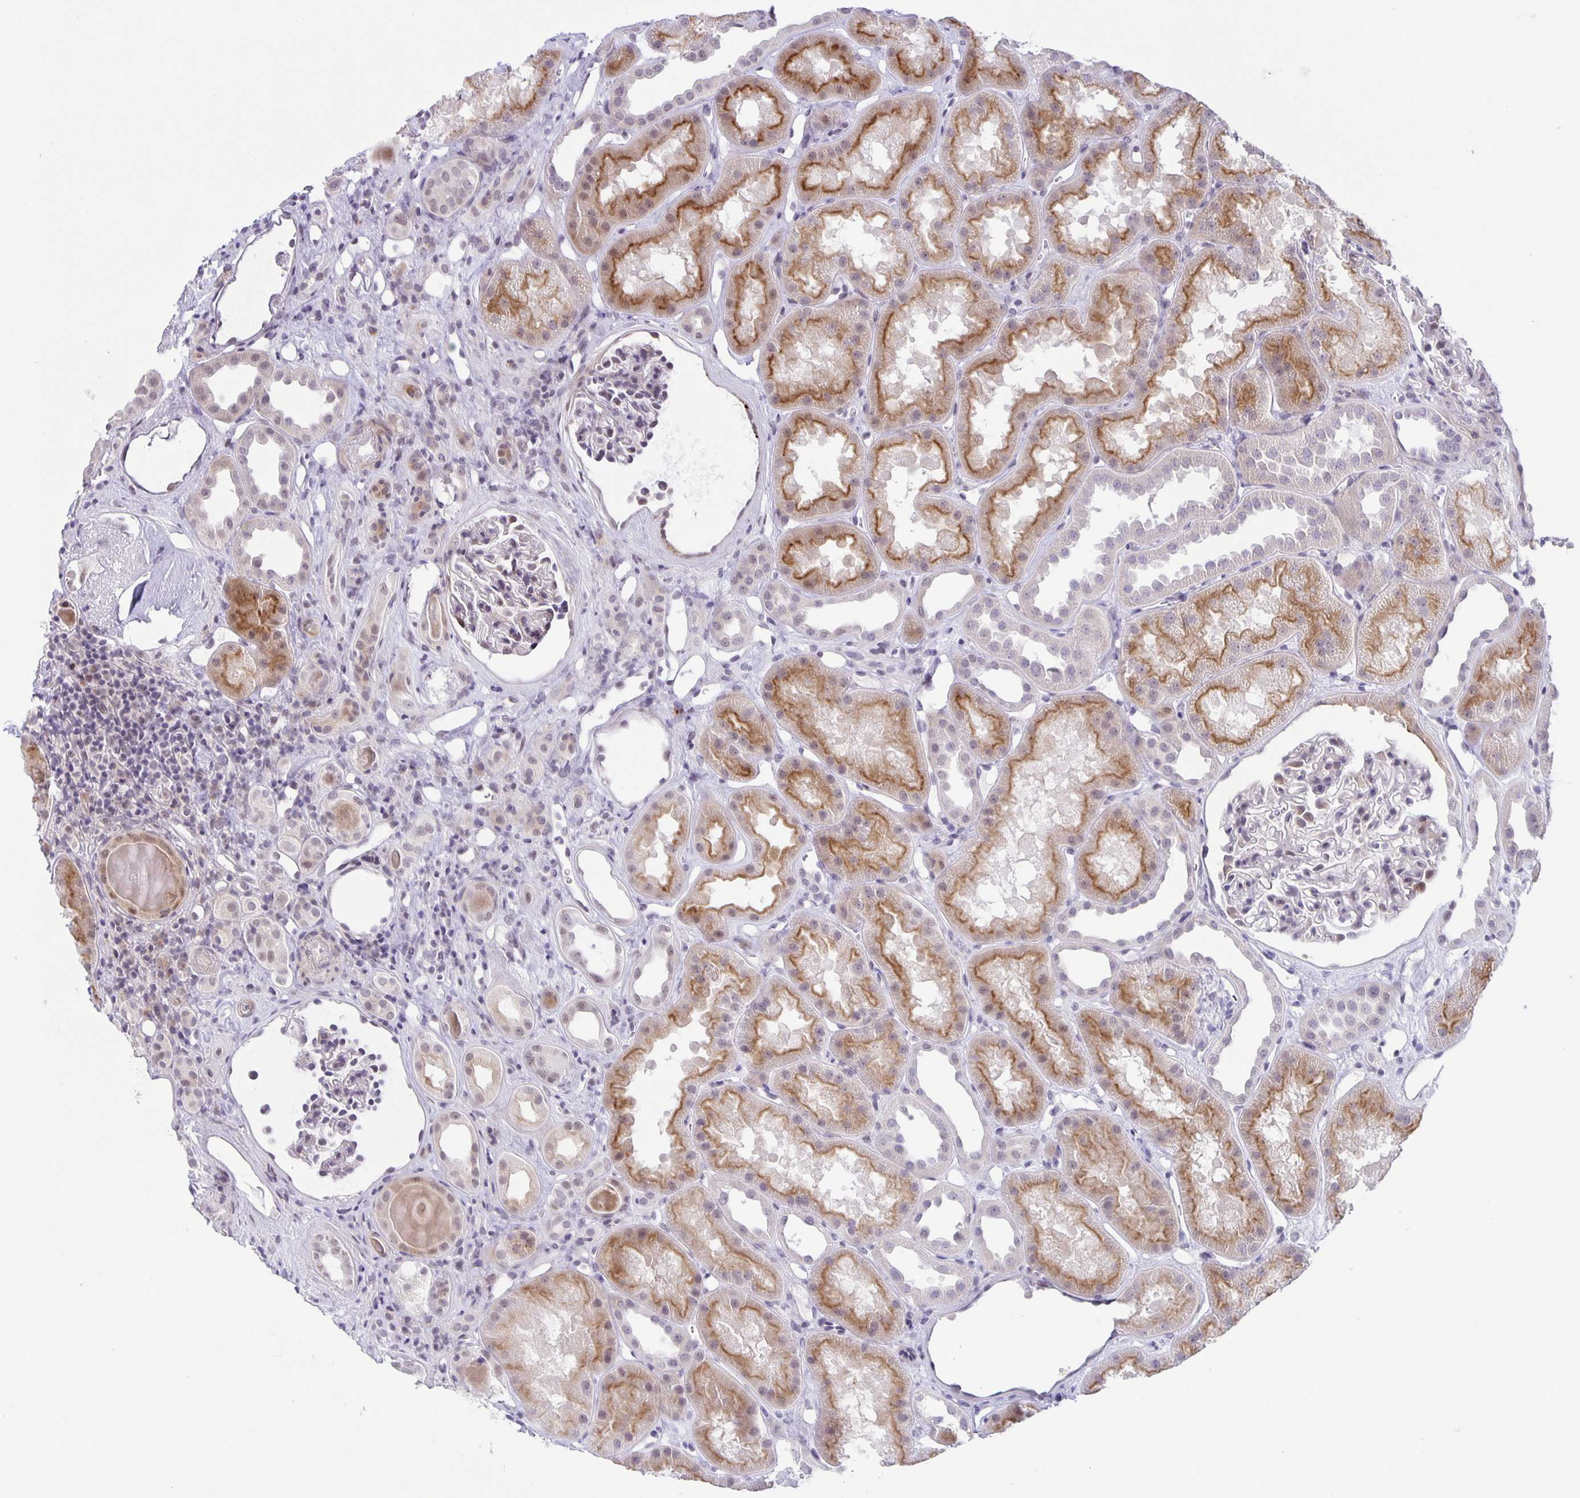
{"staining": {"intensity": "weak", "quantity": "<25%", "location": "nuclear"}, "tissue": "kidney", "cell_type": "Cells in glomeruli", "image_type": "normal", "snomed": [{"axis": "morphology", "description": "Normal tissue, NOS"}, {"axis": "topography", "description": "Kidney"}], "caption": "Kidney was stained to show a protein in brown. There is no significant positivity in cells in glomeruli. (Brightfield microscopy of DAB IHC at high magnification).", "gene": "PHRF1", "patient": {"sex": "male", "age": 61}}